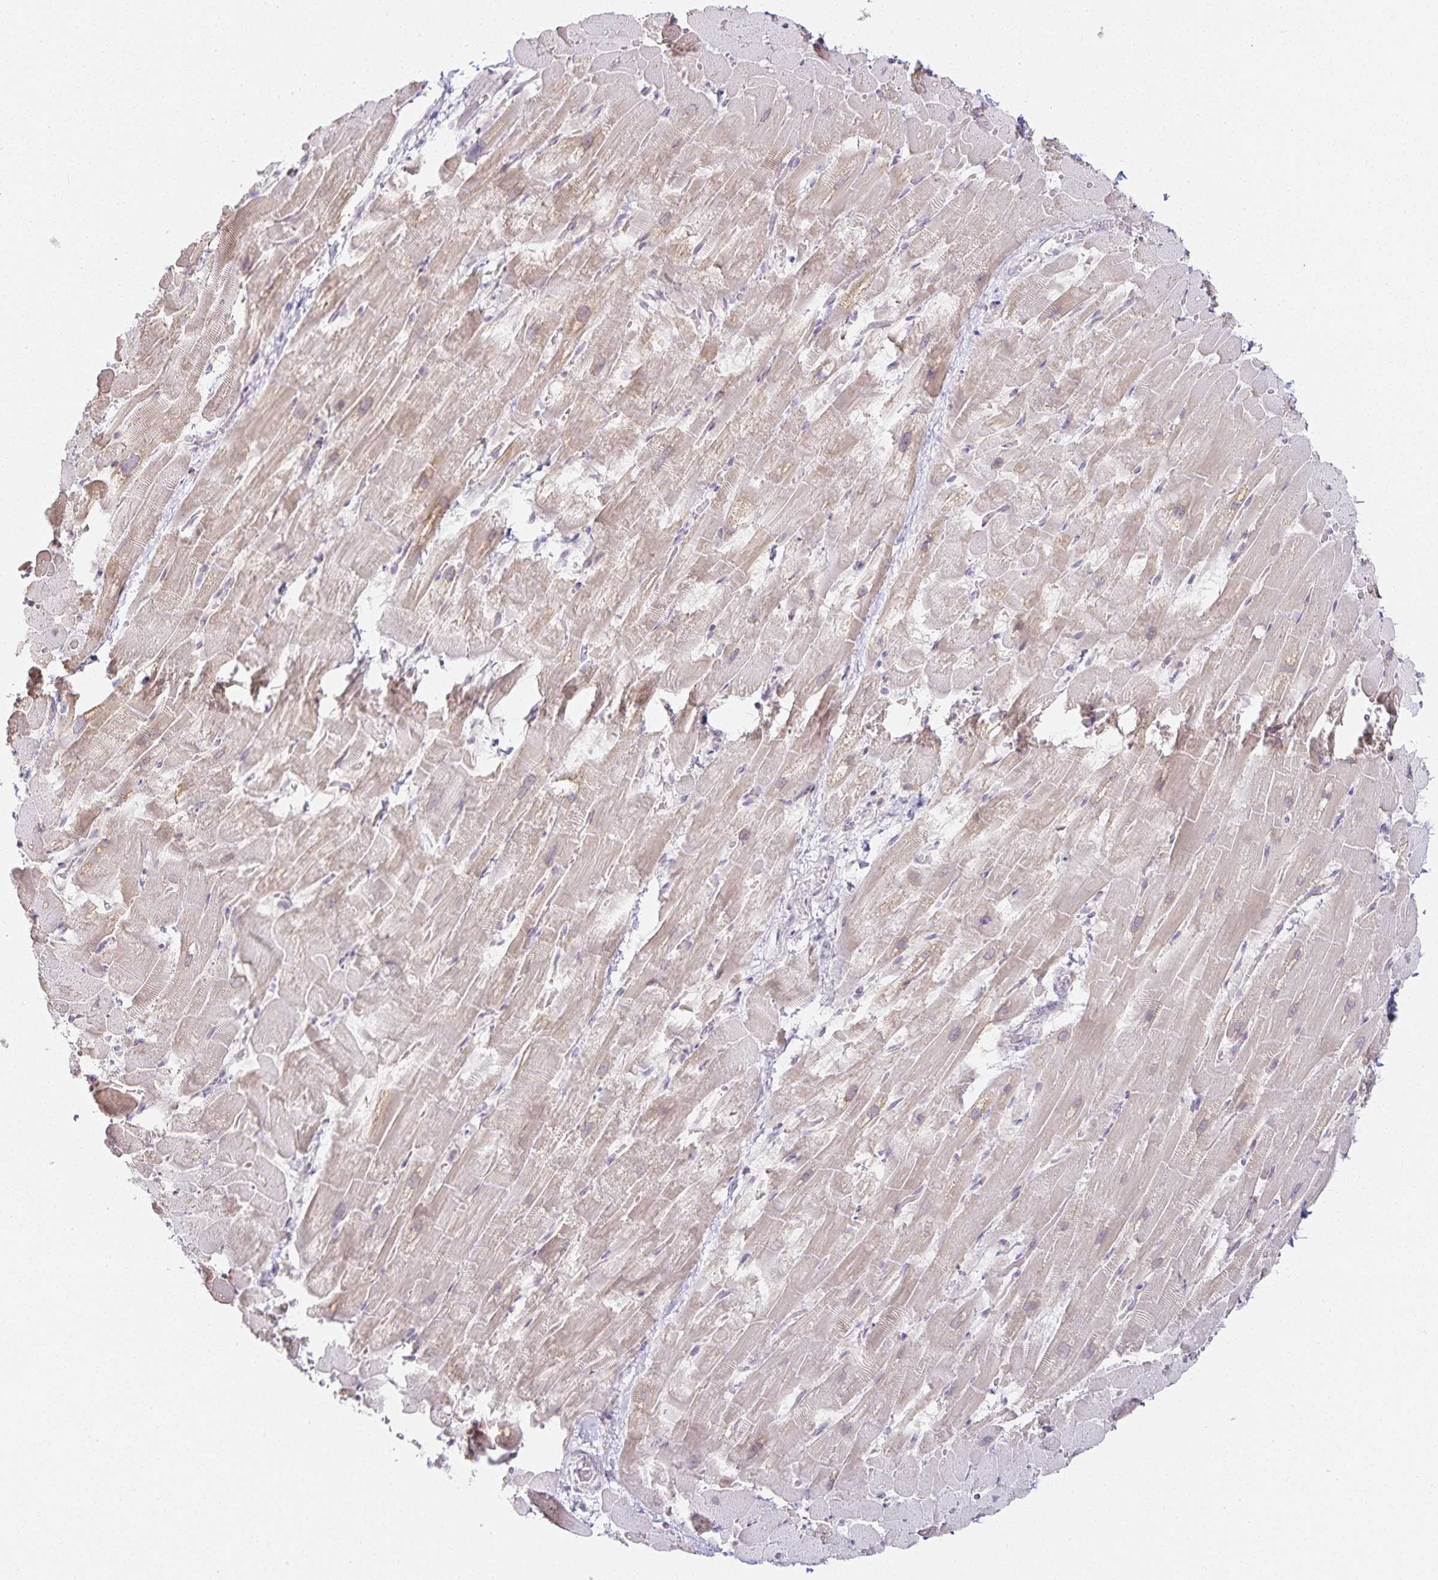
{"staining": {"intensity": "weak", "quantity": "25%-75%", "location": "cytoplasmic/membranous"}, "tissue": "heart muscle", "cell_type": "Cardiomyocytes", "image_type": "normal", "snomed": [{"axis": "morphology", "description": "Normal tissue, NOS"}, {"axis": "topography", "description": "Heart"}], "caption": "Heart muscle was stained to show a protein in brown. There is low levels of weak cytoplasmic/membranous staining in approximately 25%-75% of cardiomyocytes. The staining was performed using DAB to visualize the protein expression in brown, while the nuclei were stained in blue with hematoxylin (Magnification: 20x).", "gene": "GP2", "patient": {"sex": "male", "age": 37}}